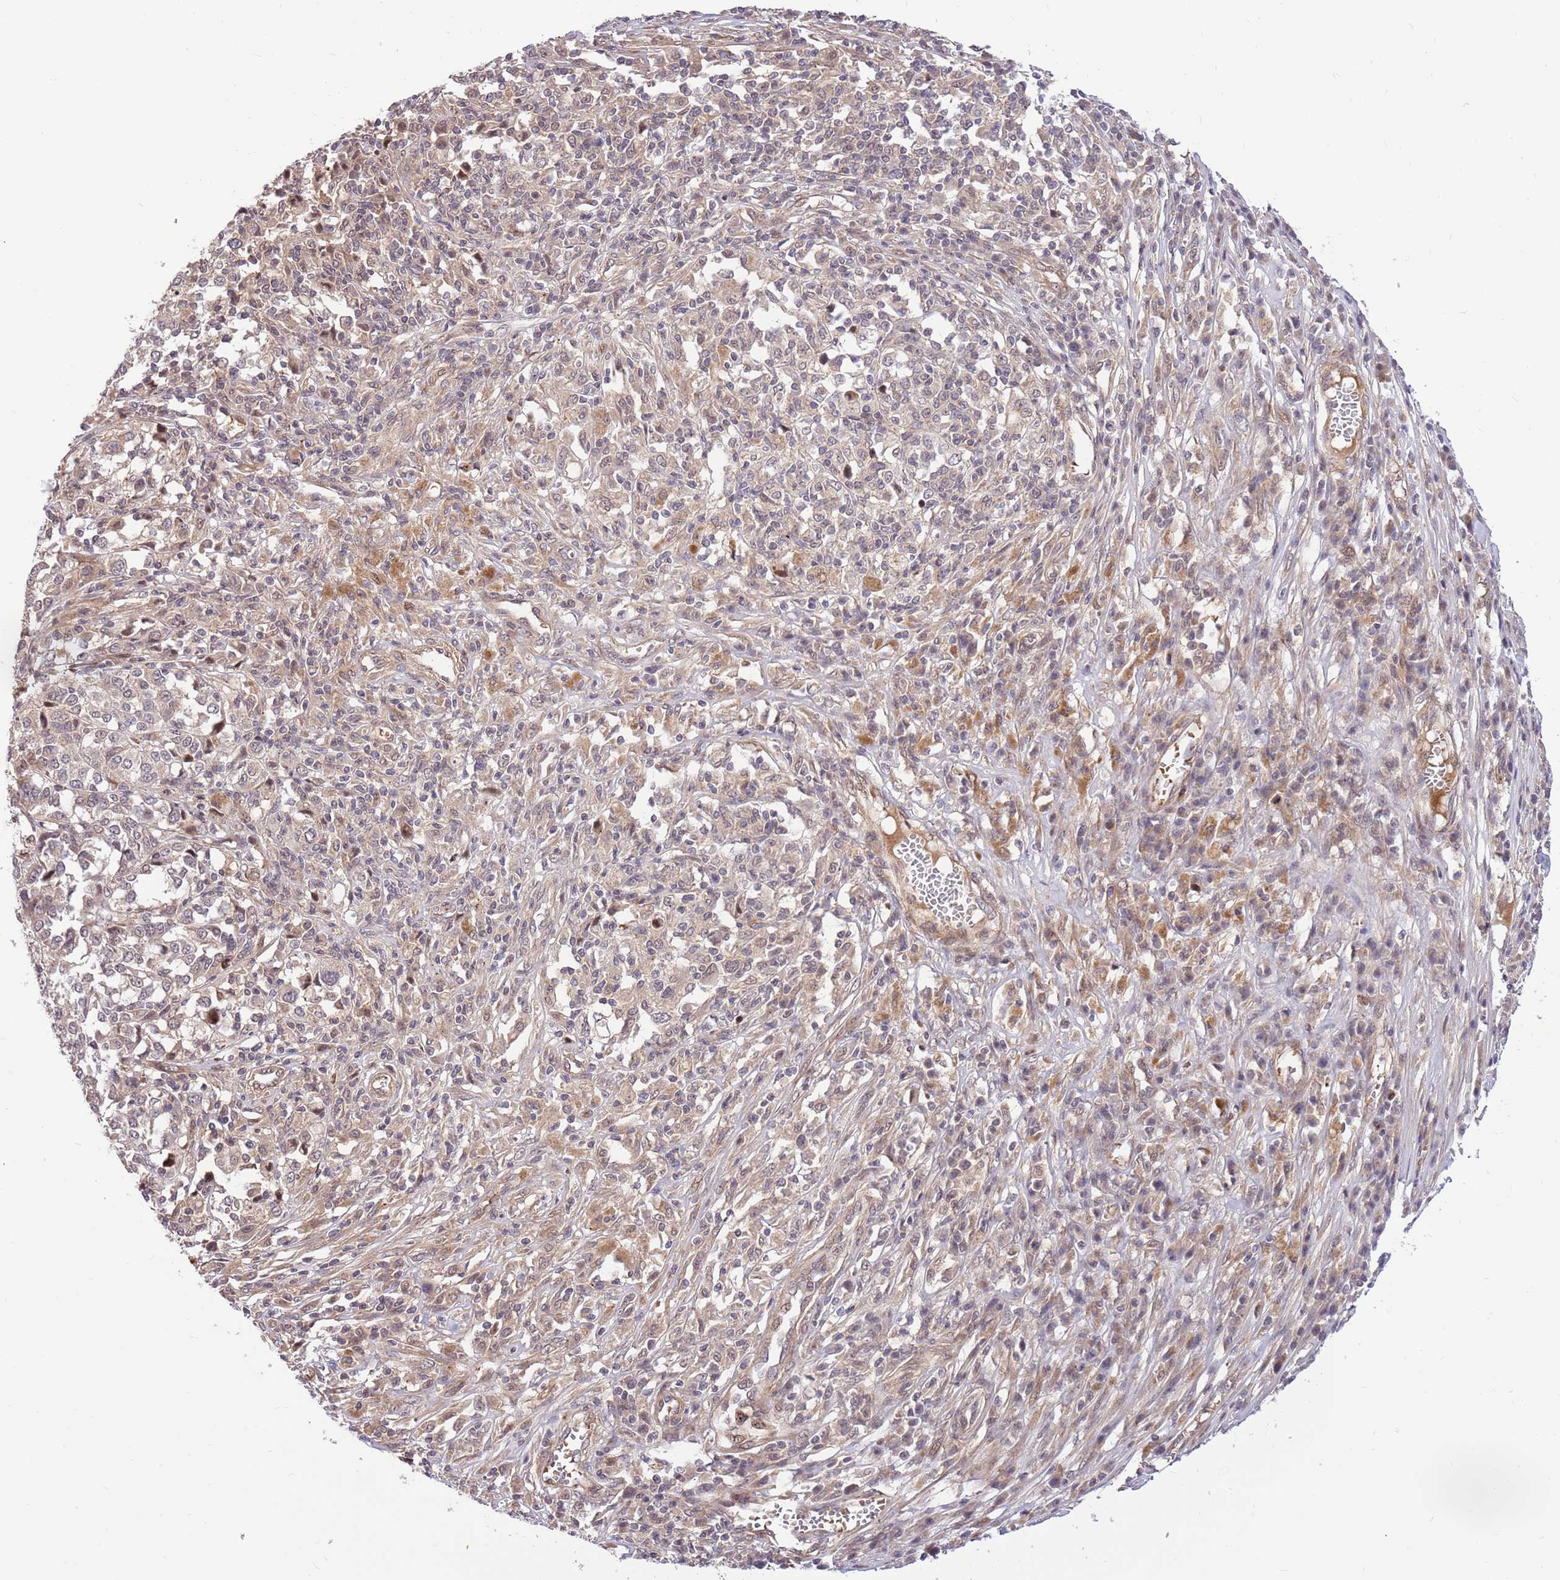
{"staining": {"intensity": "negative", "quantity": "none", "location": "none"}, "tissue": "melanoma", "cell_type": "Tumor cells", "image_type": "cancer", "snomed": [{"axis": "morphology", "description": "Malignant melanoma, Metastatic site"}, {"axis": "topography", "description": "Lymph node"}], "caption": "This micrograph is of malignant melanoma (metastatic site) stained with IHC to label a protein in brown with the nuclei are counter-stained blue. There is no staining in tumor cells.", "gene": "HAUS3", "patient": {"sex": "male", "age": 44}}